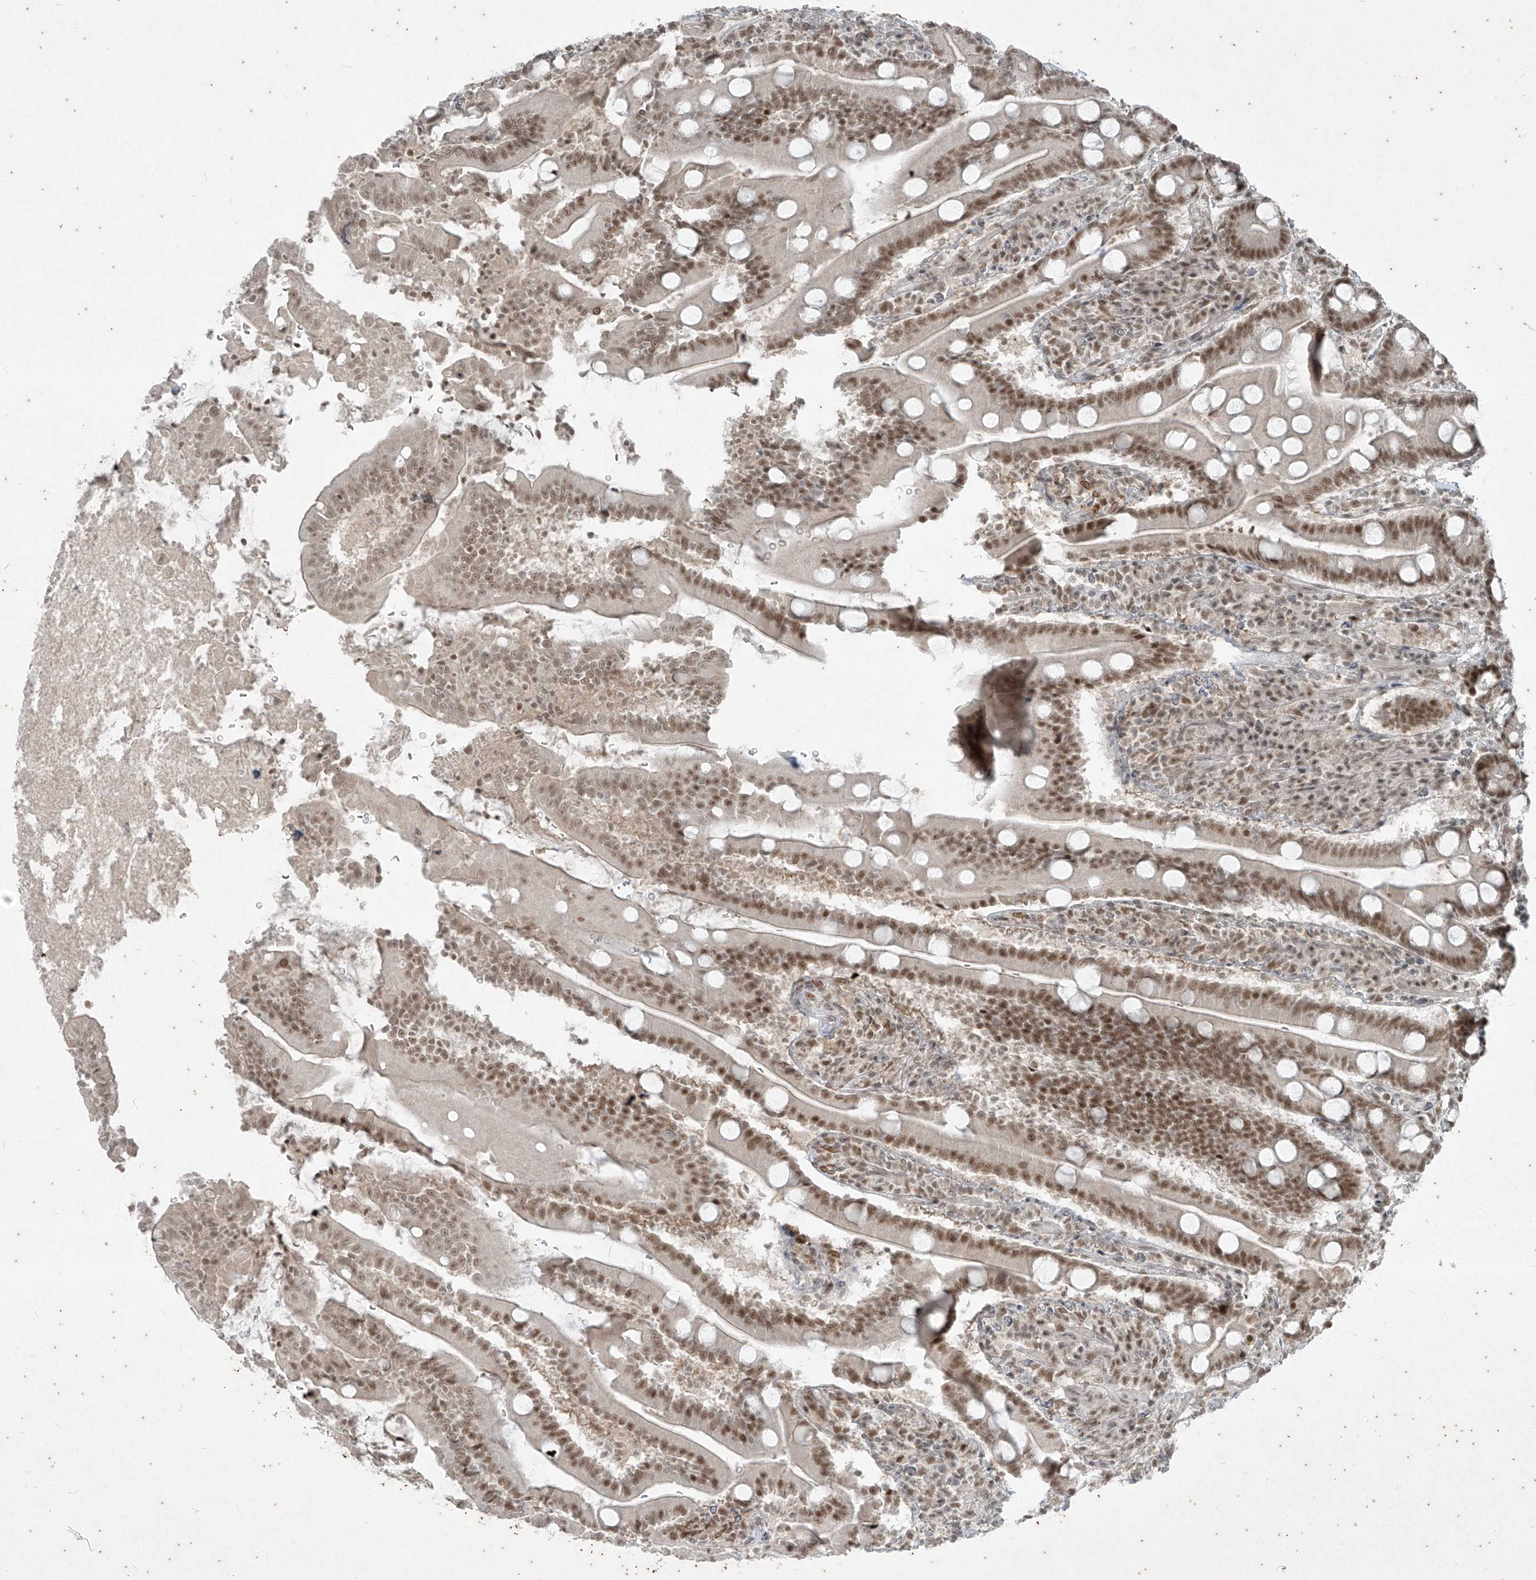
{"staining": {"intensity": "strong", "quantity": ">75%", "location": "nuclear"}, "tissue": "duodenum", "cell_type": "Glandular cells", "image_type": "normal", "snomed": [{"axis": "morphology", "description": "Normal tissue, NOS"}, {"axis": "topography", "description": "Duodenum"}], "caption": "Protein expression analysis of benign duodenum displays strong nuclear expression in approximately >75% of glandular cells. (DAB IHC, brown staining for protein, blue staining for nuclei).", "gene": "ZNF354B", "patient": {"sex": "male", "age": 35}}